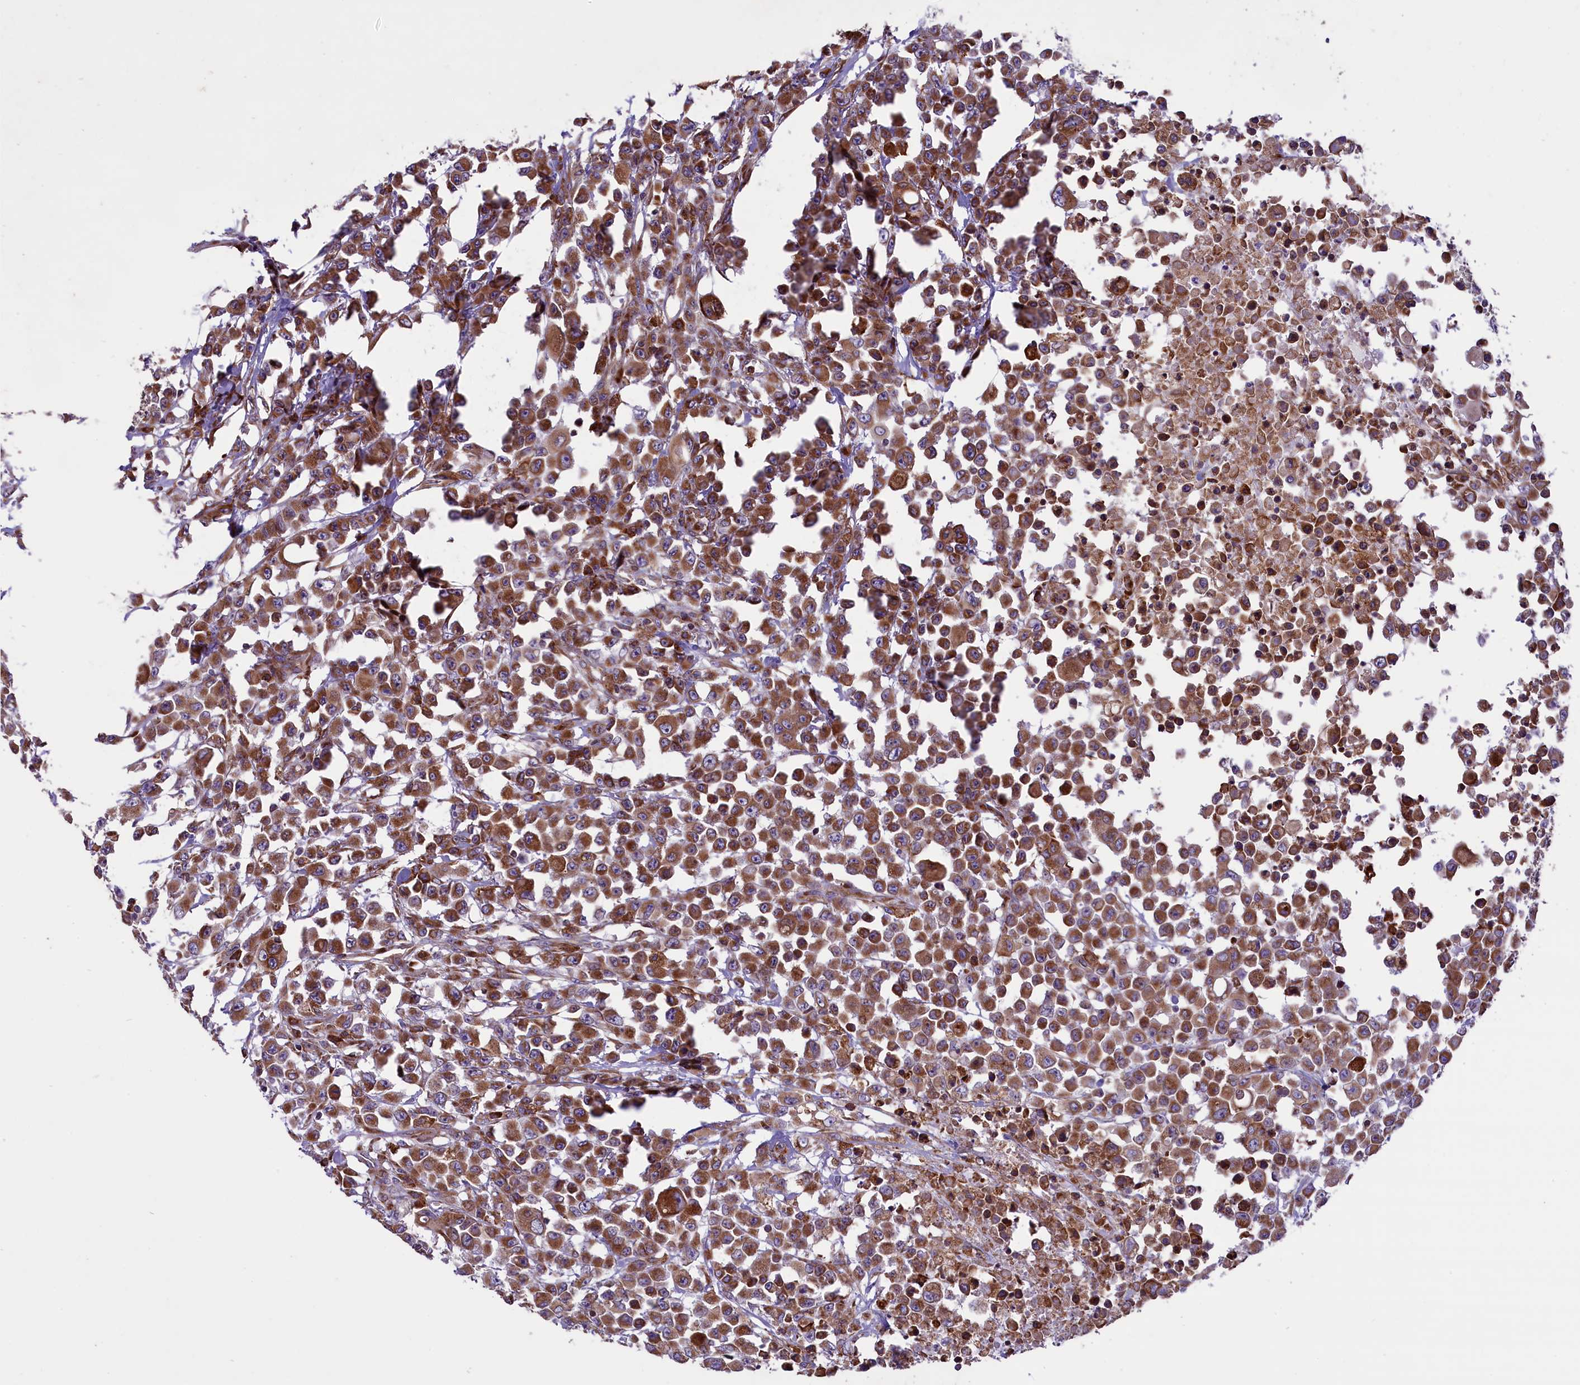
{"staining": {"intensity": "moderate", "quantity": ">75%", "location": "cytoplasmic/membranous"}, "tissue": "colorectal cancer", "cell_type": "Tumor cells", "image_type": "cancer", "snomed": [{"axis": "morphology", "description": "Adenocarcinoma, NOS"}, {"axis": "topography", "description": "Colon"}], "caption": "Protein expression analysis of human colorectal cancer reveals moderate cytoplasmic/membranous positivity in about >75% of tumor cells.", "gene": "PTPRU", "patient": {"sex": "male", "age": 51}}